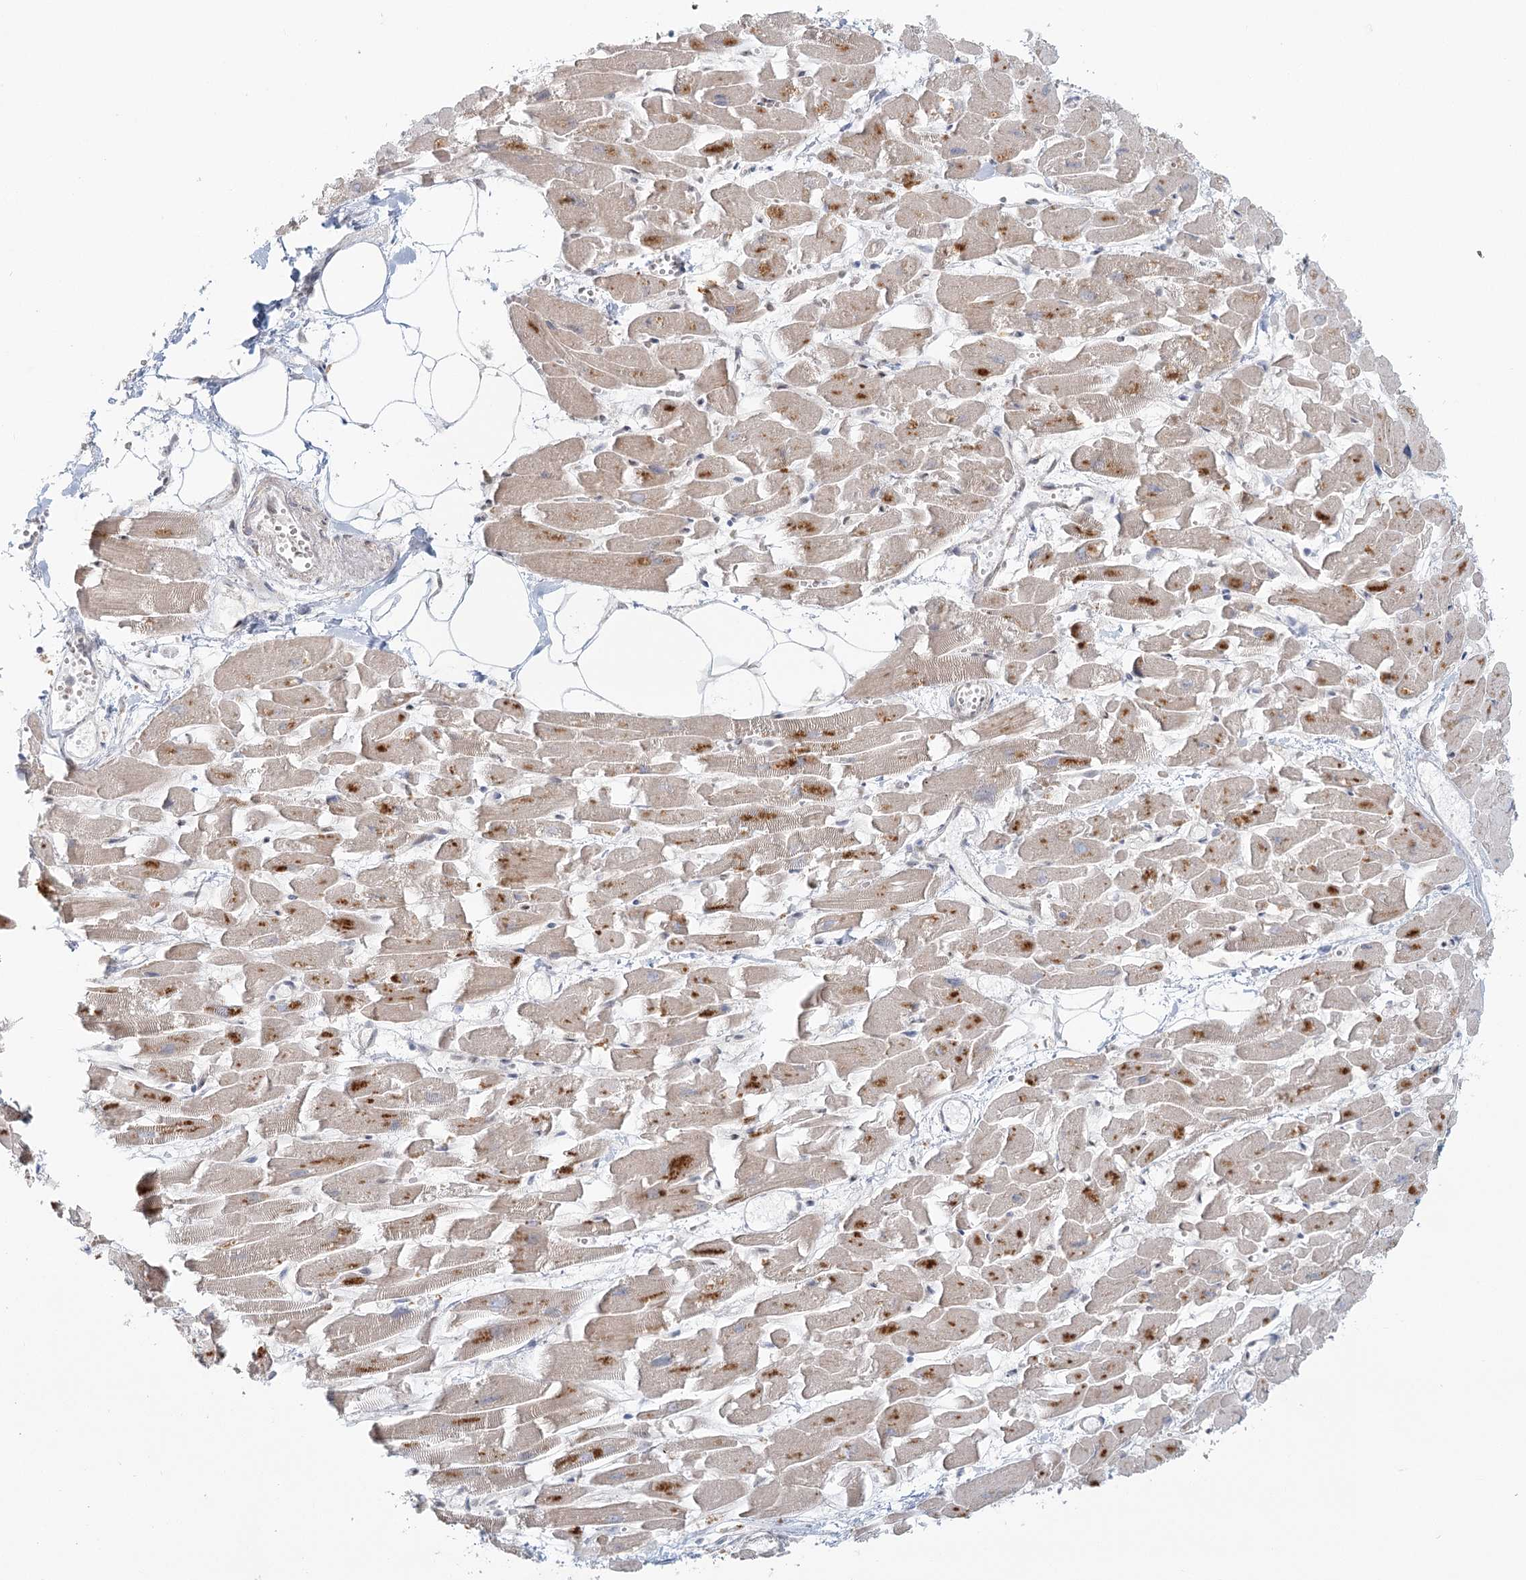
{"staining": {"intensity": "weak", "quantity": ">75%", "location": "cytoplasmic/membranous,nuclear"}, "tissue": "heart muscle", "cell_type": "Cardiomyocytes", "image_type": "normal", "snomed": [{"axis": "morphology", "description": "Normal tissue, NOS"}, {"axis": "topography", "description": "Heart"}], "caption": "IHC of unremarkable human heart muscle demonstrates low levels of weak cytoplasmic/membranous,nuclear positivity in approximately >75% of cardiomyocytes.", "gene": "R3HCC1L", "patient": {"sex": "female", "age": 64}}